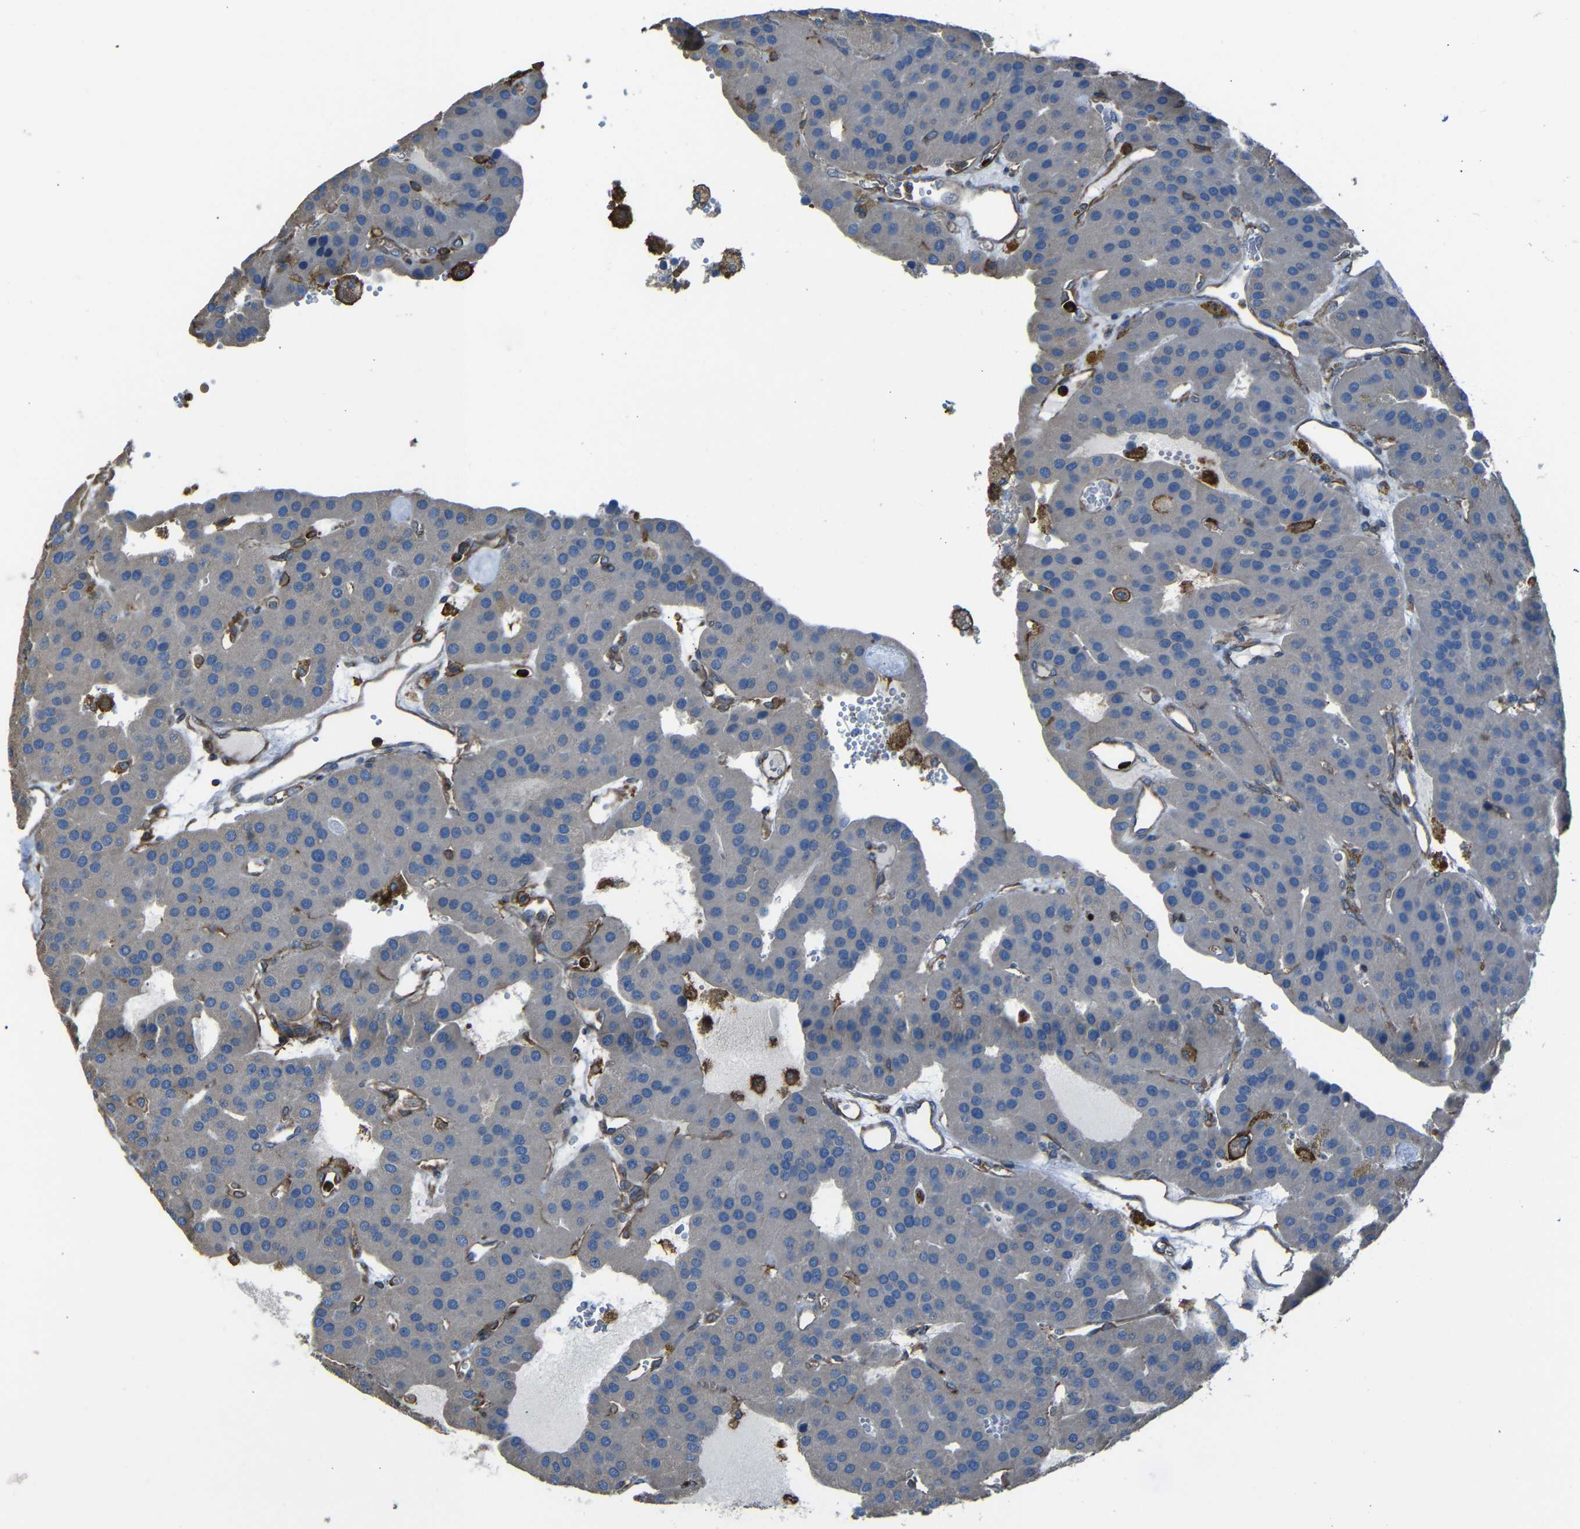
{"staining": {"intensity": "negative", "quantity": "none", "location": "none"}, "tissue": "parathyroid gland", "cell_type": "Glandular cells", "image_type": "normal", "snomed": [{"axis": "morphology", "description": "Normal tissue, NOS"}, {"axis": "morphology", "description": "Adenoma, NOS"}, {"axis": "topography", "description": "Parathyroid gland"}], "caption": "This is an immunohistochemistry histopathology image of unremarkable human parathyroid gland. There is no staining in glandular cells.", "gene": "ADGRE5", "patient": {"sex": "female", "age": 86}}